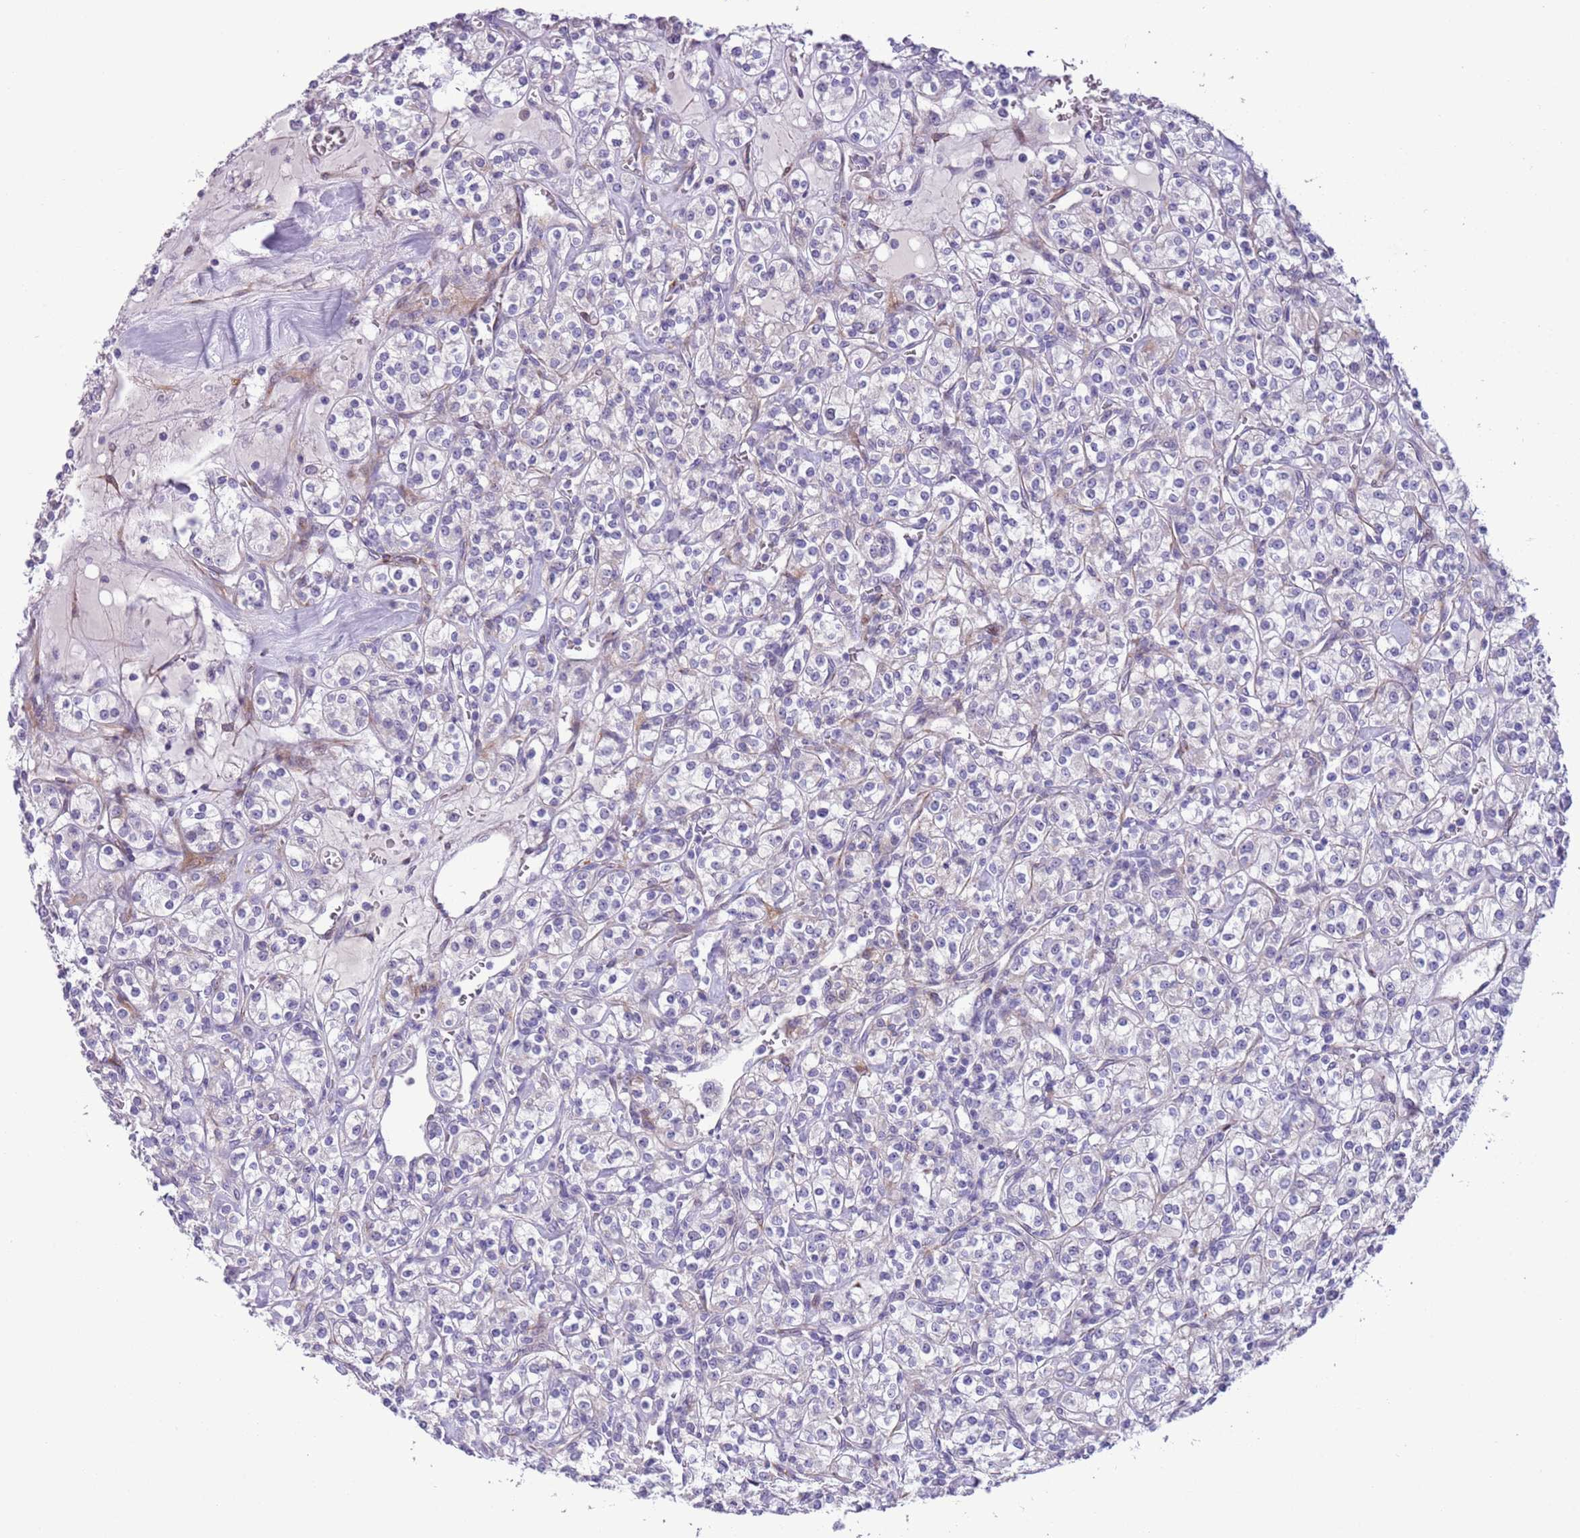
{"staining": {"intensity": "negative", "quantity": "none", "location": "none"}, "tissue": "renal cancer", "cell_type": "Tumor cells", "image_type": "cancer", "snomed": [{"axis": "morphology", "description": "Adenocarcinoma, NOS"}, {"axis": "topography", "description": "Kidney"}], "caption": "Tumor cells show no significant protein expression in adenocarcinoma (renal). Brightfield microscopy of immunohistochemistry (IHC) stained with DAB (3,3'-diaminobenzidine) (brown) and hematoxylin (blue), captured at high magnification.", "gene": "MRPL32", "patient": {"sex": "male", "age": 77}}